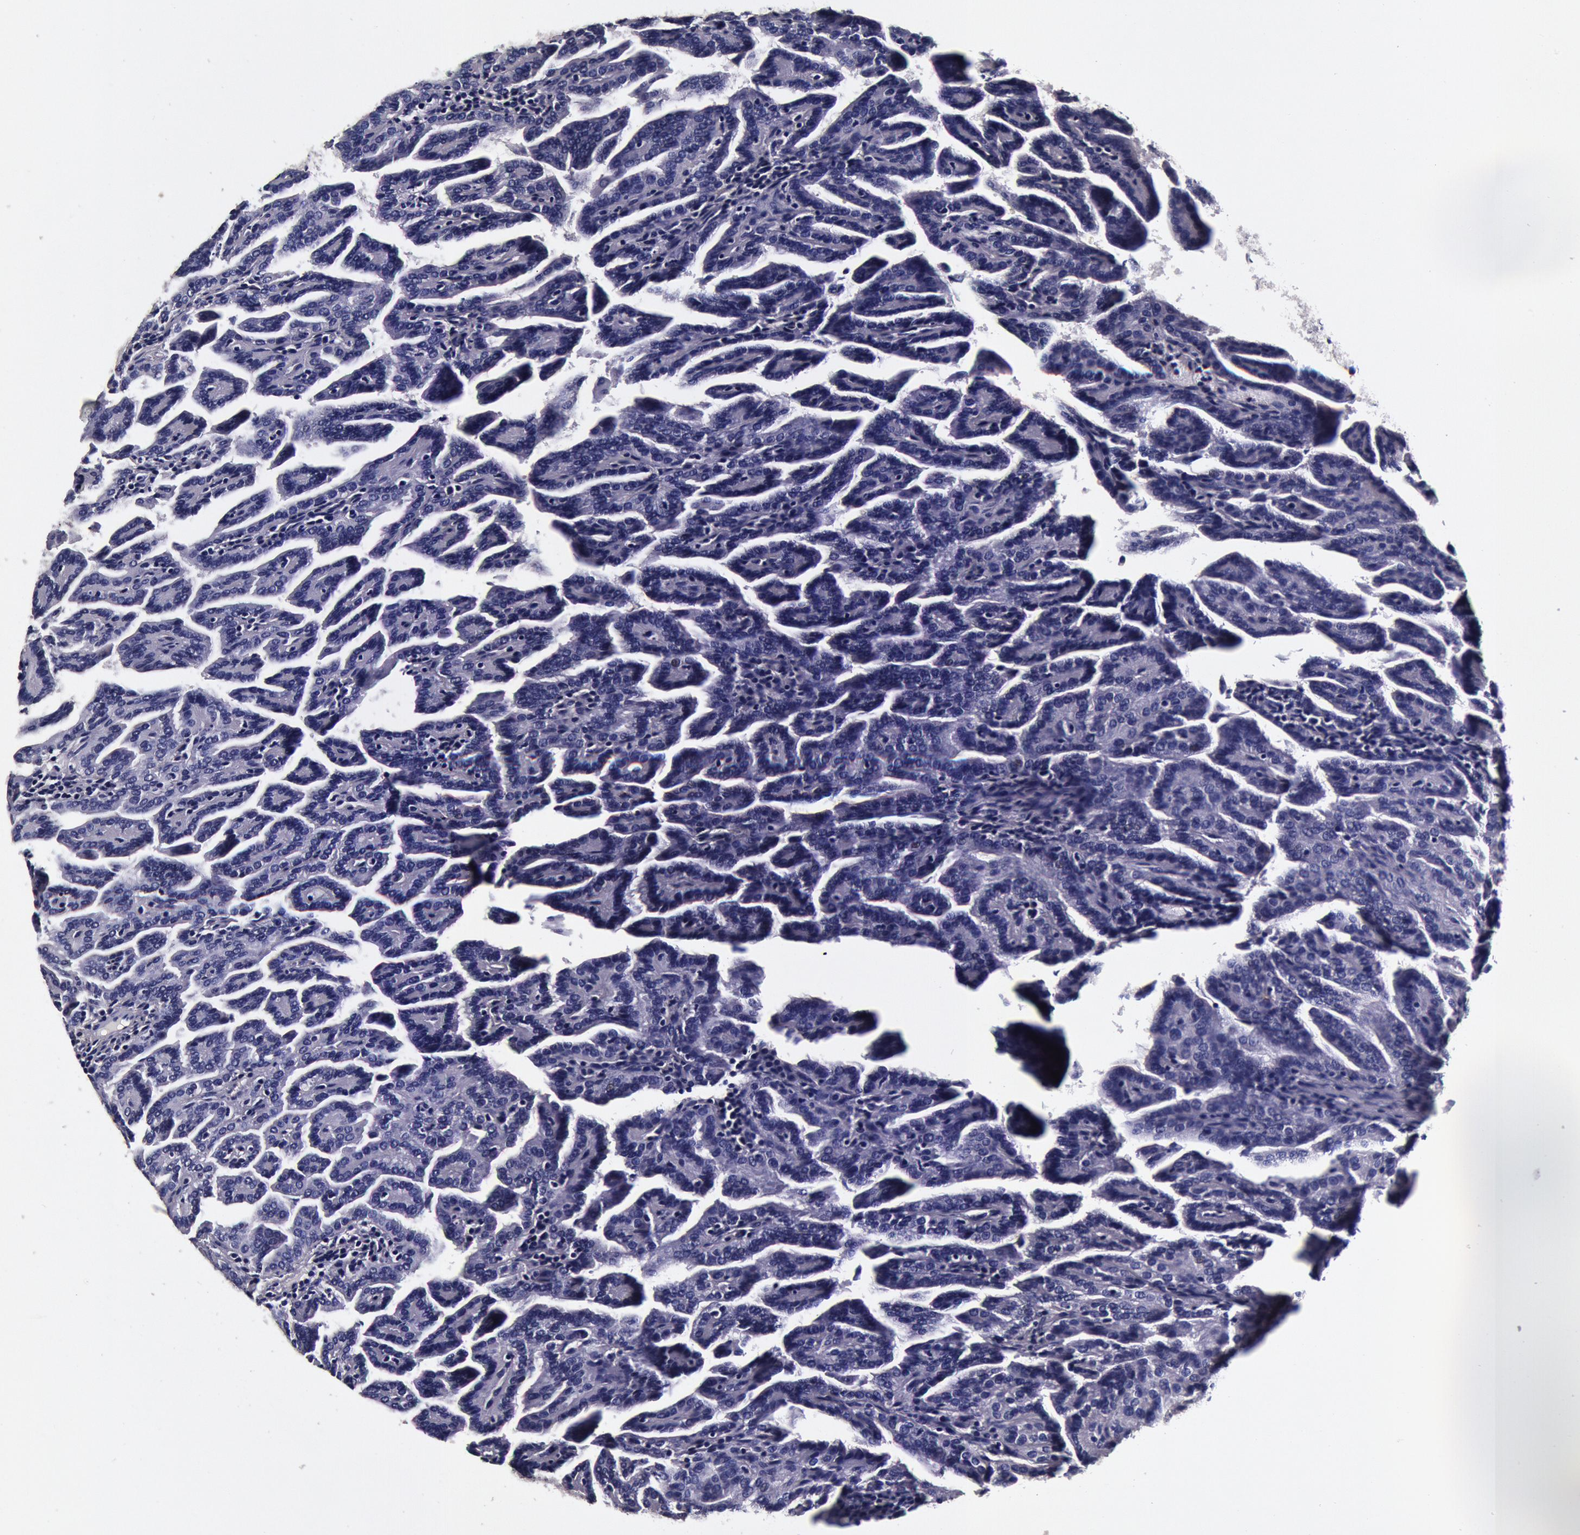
{"staining": {"intensity": "negative", "quantity": "none", "location": "none"}, "tissue": "renal cancer", "cell_type": "Tumor cells", "image_type": "cancer", "snomed": [{"axis": "morphology", "description": "Adenocarcinoma, NOS"}, {"axis": "topography", "description": "Kidney"}], "caption": "A micrograph of adenocarcinoma (renal) stained for a protein shows no brown staining in tumor cells.", "gene": "CCDC22", "patient": {"sex": "male", "age": 61}}